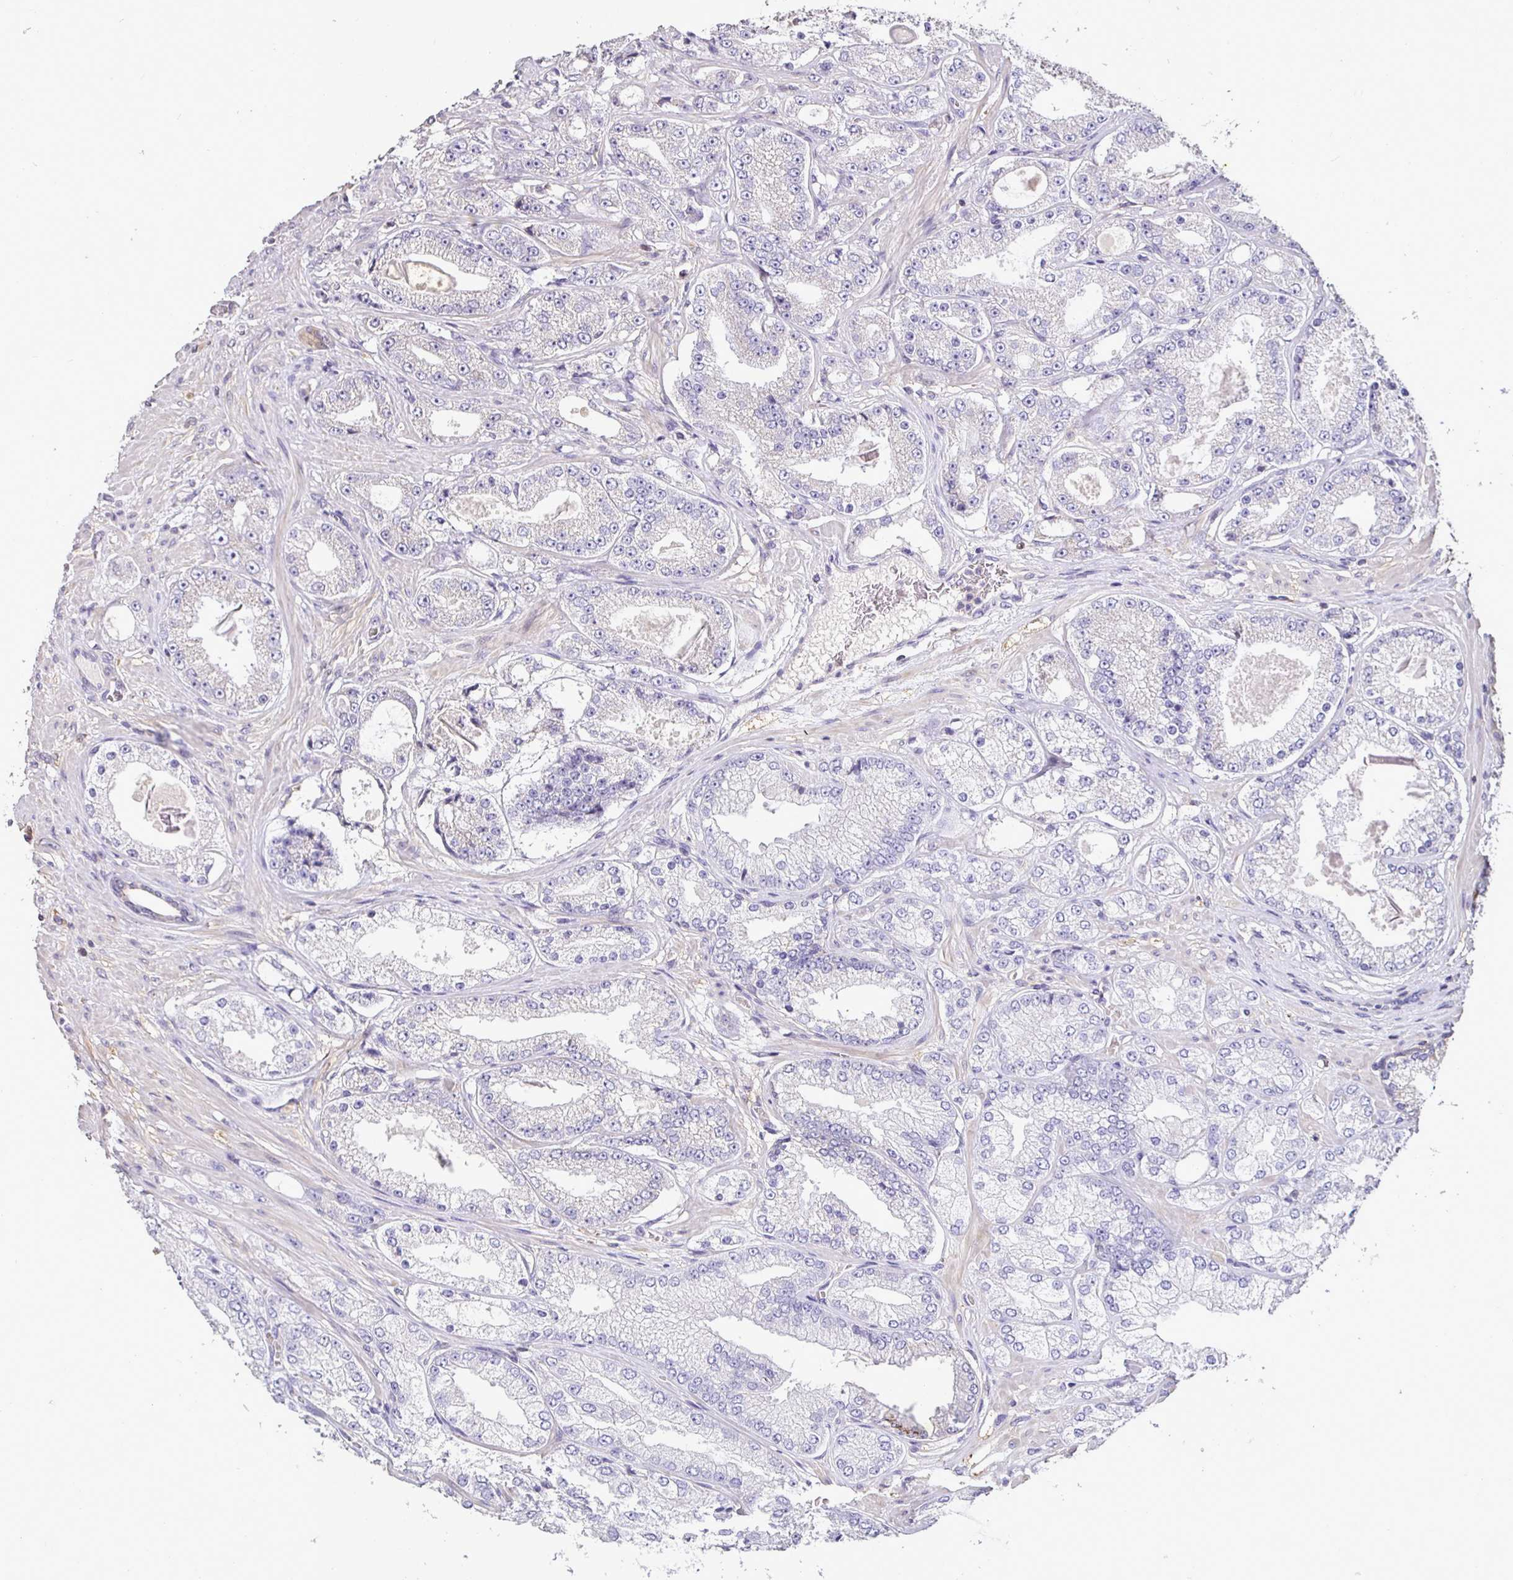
{"staining": {"intensity": "negative", "quantity": "none", "location": "none"}, "tissue": "prostate cancer", "cell_type": "Tumor cells", "image_type": "cancer", "snomed": [{"axis": "morphology", "description": "Normal tissue, NOS"}, {"axis": "morphology", "description": "Adenocarcinoma, High grade"}, {"axis": "topography", "description": "Prostate"}, {"axis": "topography", "description": "Peripheral nerve tissue"}], "caption": "Tumor cells show no significant expression in prostate cancer (adenocarcinoma (high-grade)). The staining is performed using DAB (3,3'-diaminobenzidine) brown chromogen with nuclei counter-stained in using hematoxylin.", "gene": "SHISA4", "patient": {"sex": "male", "age": 68}}